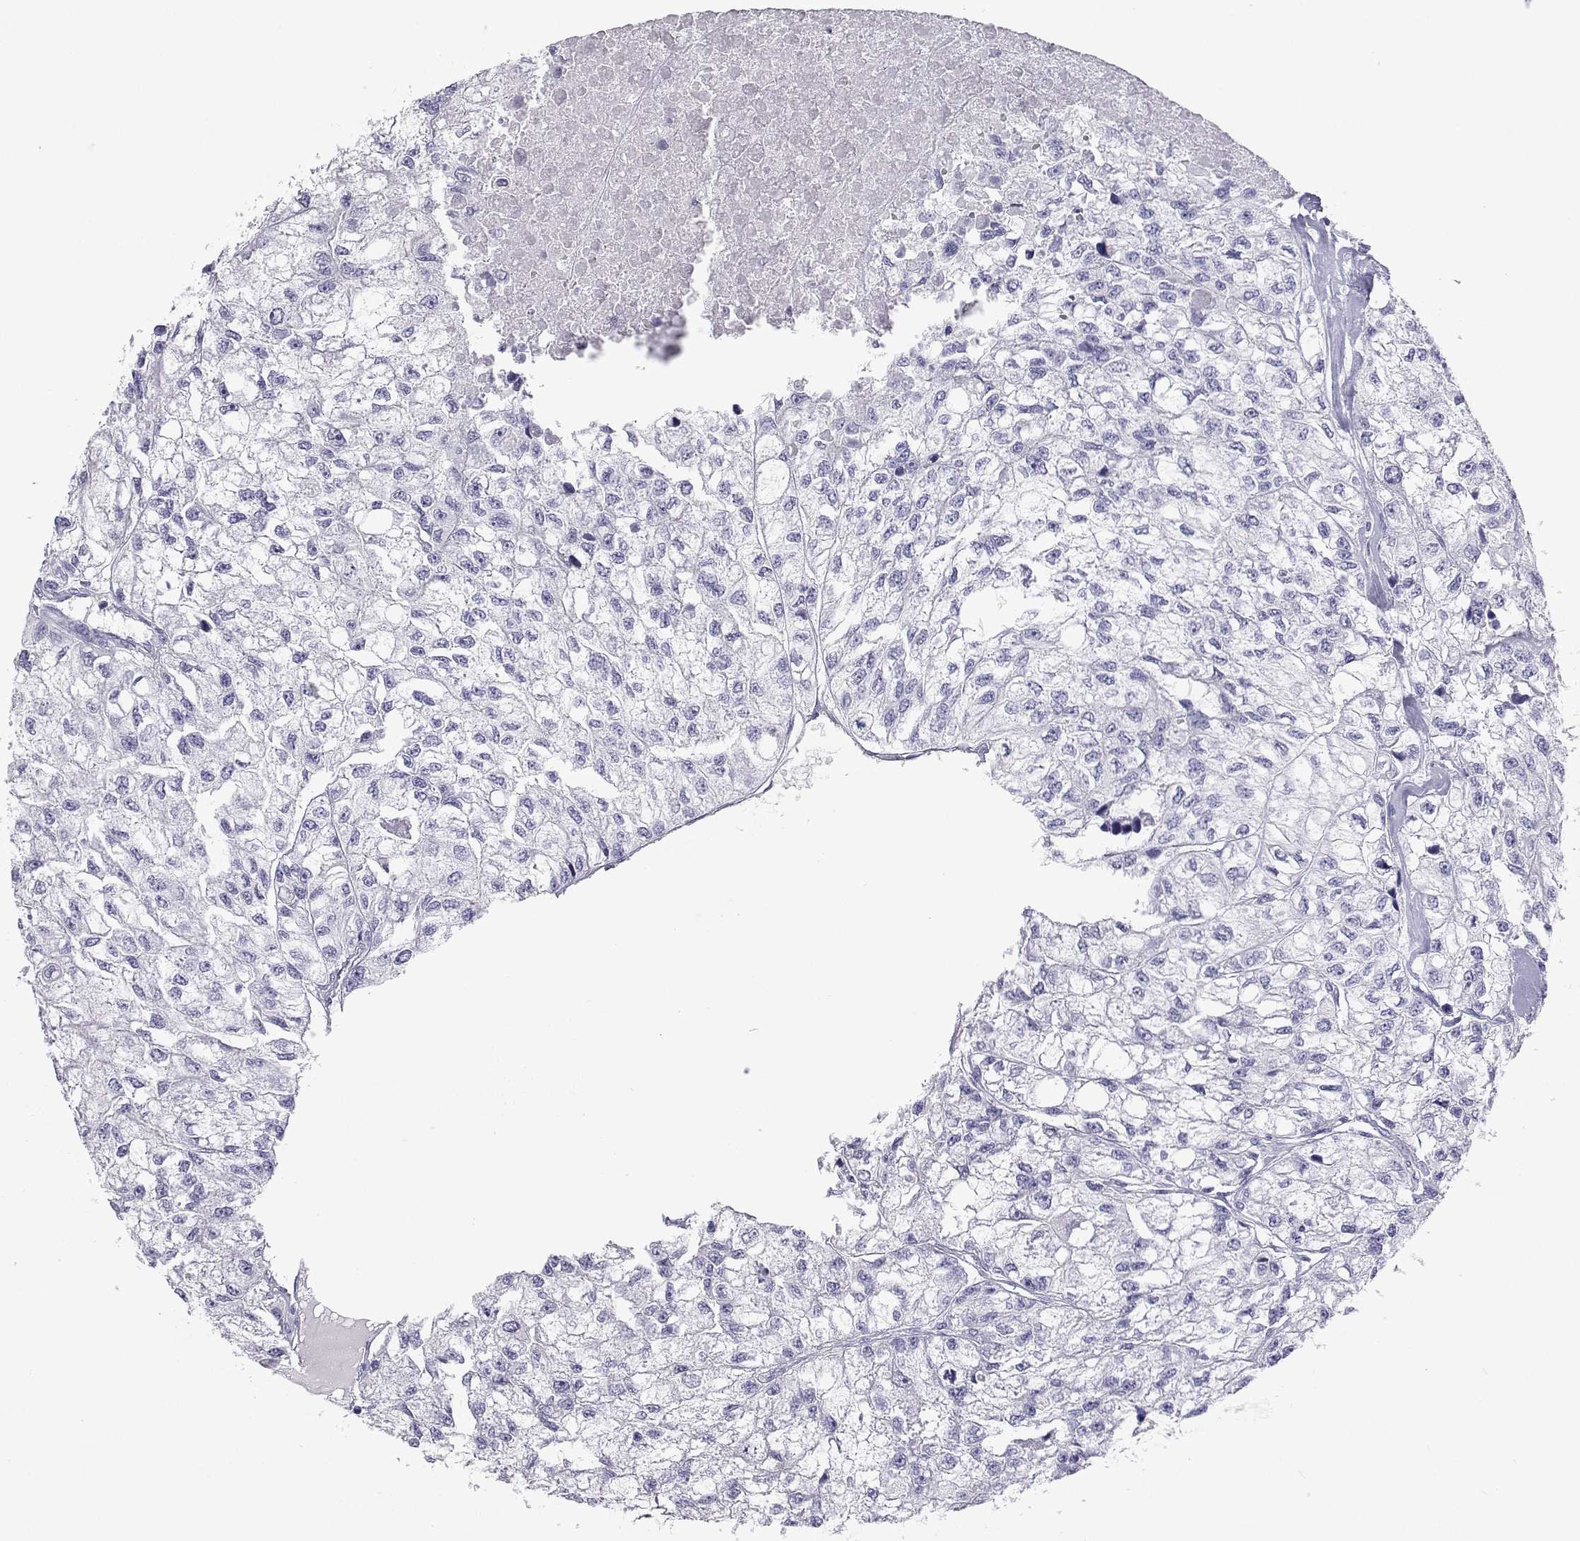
{"staining": {"intensity": "negative", "quantity": "none", "location": "none"}, "tissue": "renal cancer", "cell_type": "Tumor cells", "image_type": "cancer", "snomed": [{"axis": "morphology", "description": "Adenocarcinoma, NOS"}, {"axis": "topography", "description": "Kidney"}], "caption": "Immunohistochemistry (IHC) photomicrograph of adenocarcinoma (renal) stained for a protein (brown), which exhibits no positivity in tumor cells. (Immunohistochemistry (IHC), brightfield microscopy, high magnification).", "gene": "PLIN4", "patient": {"sex": "male", "age": 56}}